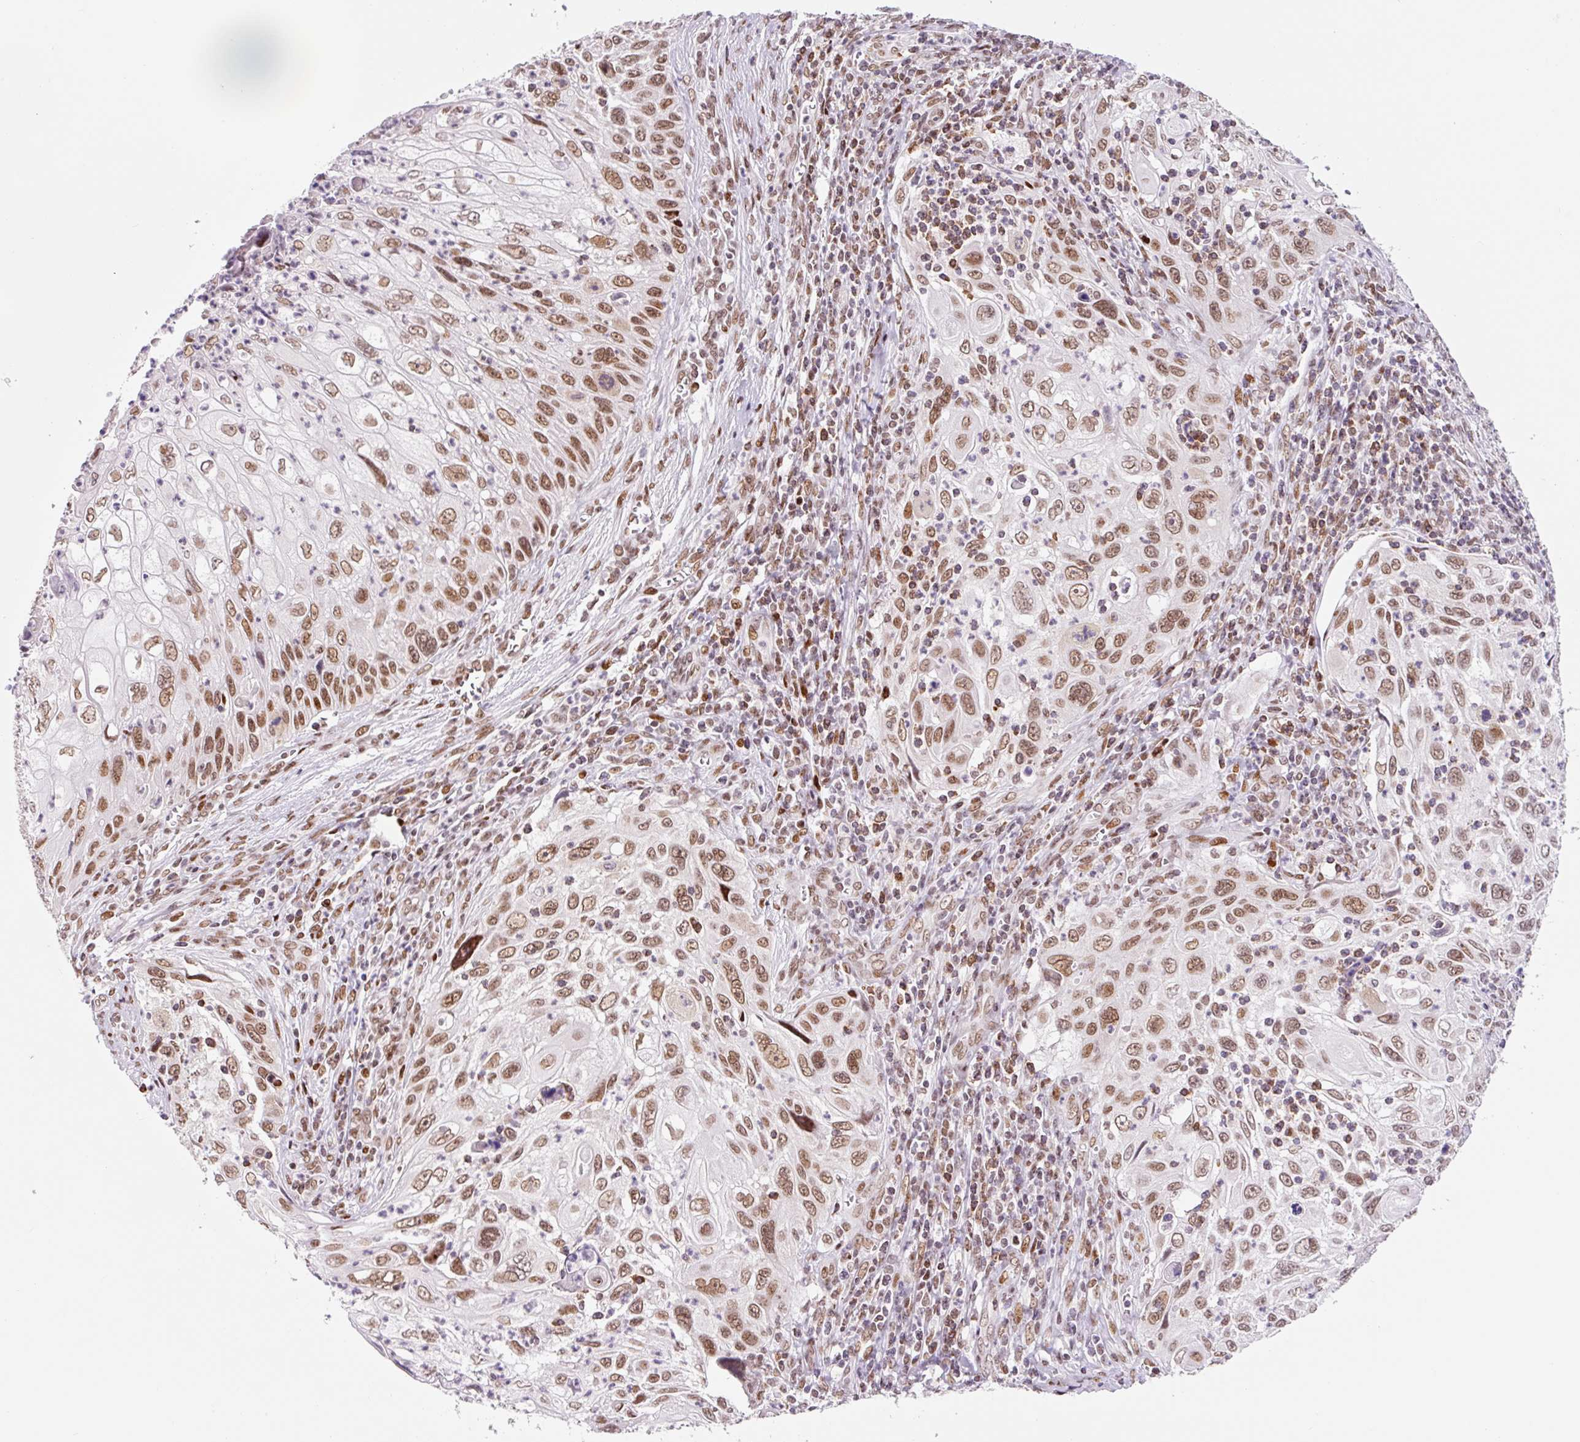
{"staining": {"intensity": "moderate", "quantity": ">75%", "location": "nuclear"}, "tissue": "cervical cancer", "cell_type": "Tumor cells", "image_type": "cancer", "snomed": [{"axis": "morphology", "description": "Squamous cell carcinoma, NOS"}, {"axis": "topography", "description": "Cervix"}], "caption": "A micrograph showing moderate nuclear positivity in about >75% of tumor cells in cervical squamous cell carcinoma, as visualized by brown immunohistochemical staining.", "gene": "CCNL2", "patient": {"sex": "female", "age": 70}}